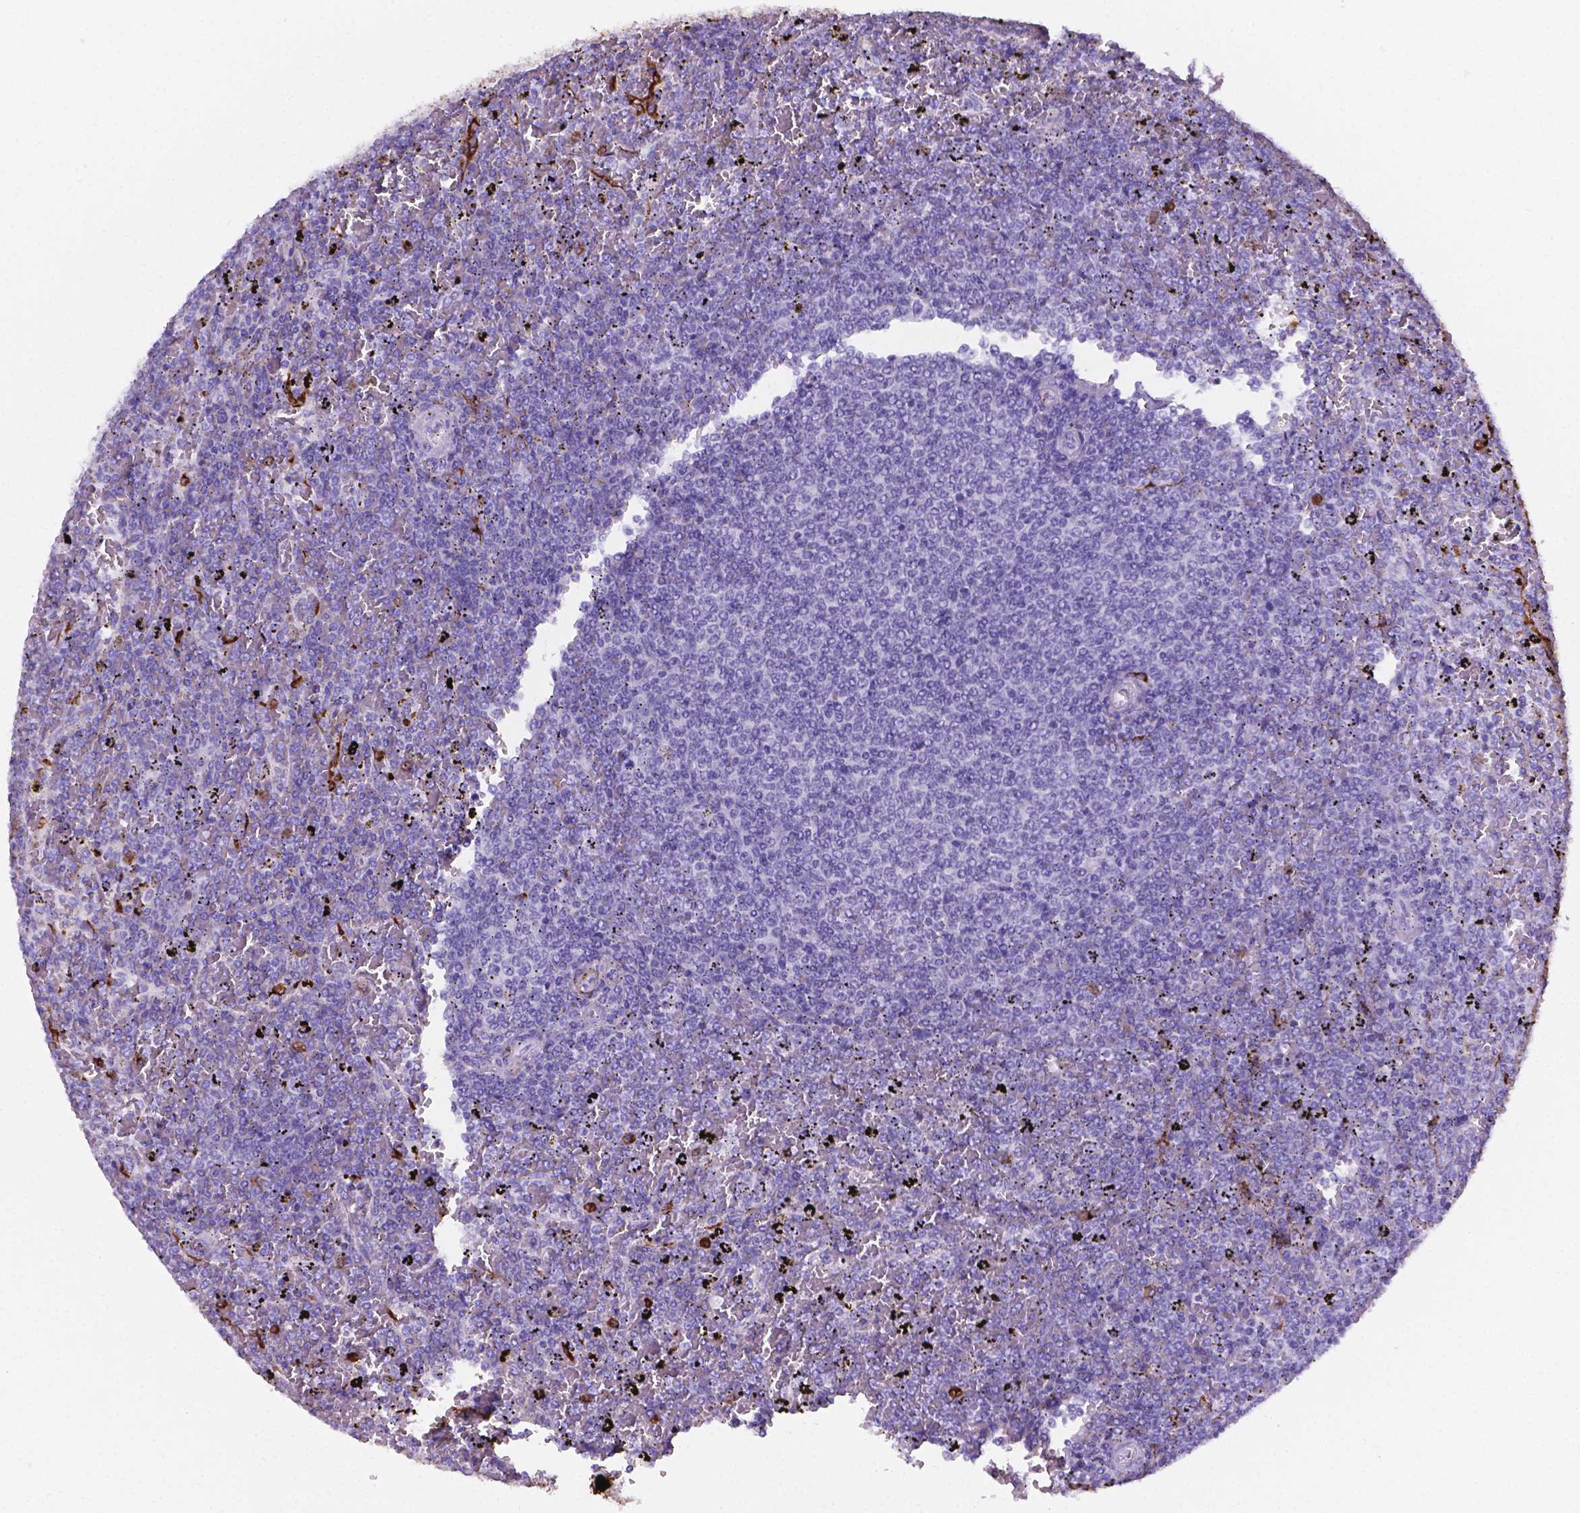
{"staining": {"intensity": "negative", "quantity": "none", "location": "none"}, "tissue": "lymphoma", "cell_type": "Tumor cells", "image_type": "cancer", "snomed": [{"axis": "morphology", "description": "Malignant lymphoma, non-Hodgkin's type, Low grade"}, {"axis": "topography", "description": "Spleen"}], "caption": "Micrograph shows no significant protein expression in tumor cells of low-grade malignant lymphoma, non-Hodgkin's type. (Immunohistochemistry, brightfield microscopy, high magnification).", "gene": "MACF1", "patient": {"sex": "female", "age": 77}}